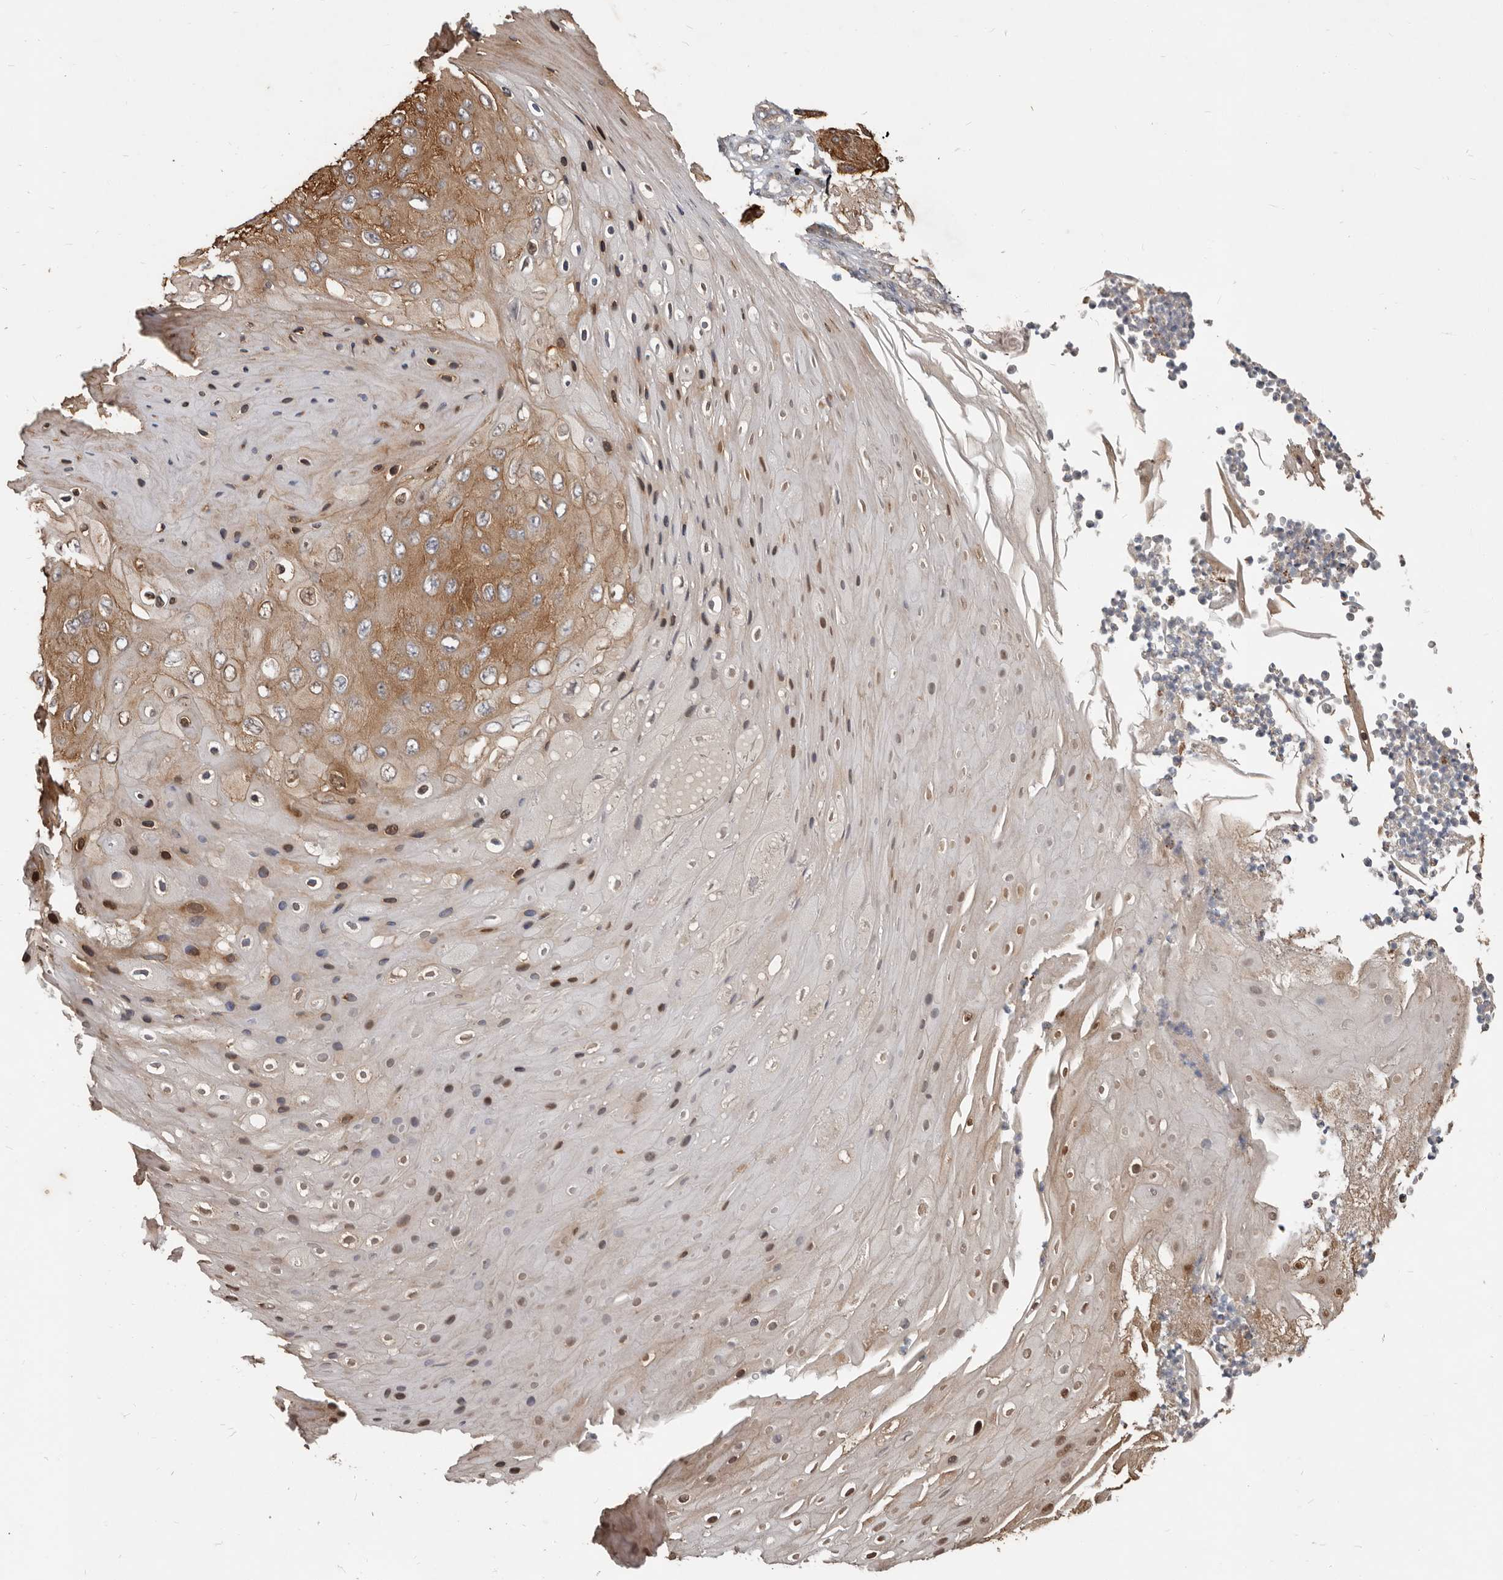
{"staining": {"intensity": "strong", "quantity": "25%-75%", "location": "cytoplasmic/membranous,nuclear"}, "tissue": "skin cancer", "cell_type": "Tumor cells", "image_type": "cancer", "snomed": [{"axis": "morphology", "description": "Squamous cell carcinoma, NOS"}, {"axis": "topography", "description": "Skin"}], "caption": "A micrograph of human skin squamous cell carcinoma stained for a protein shows strong cytoplasmic/membranous and nuclear brown staining in tumor cells. The staining is performed using DAB (3,3'-diaminobenzidine) brown chromogen to label protein expression. The nuclei are counter-stained blue using hematoxylin.", "gene": "AKNAD1", "patient": {"sex": "female", "age": 88}}